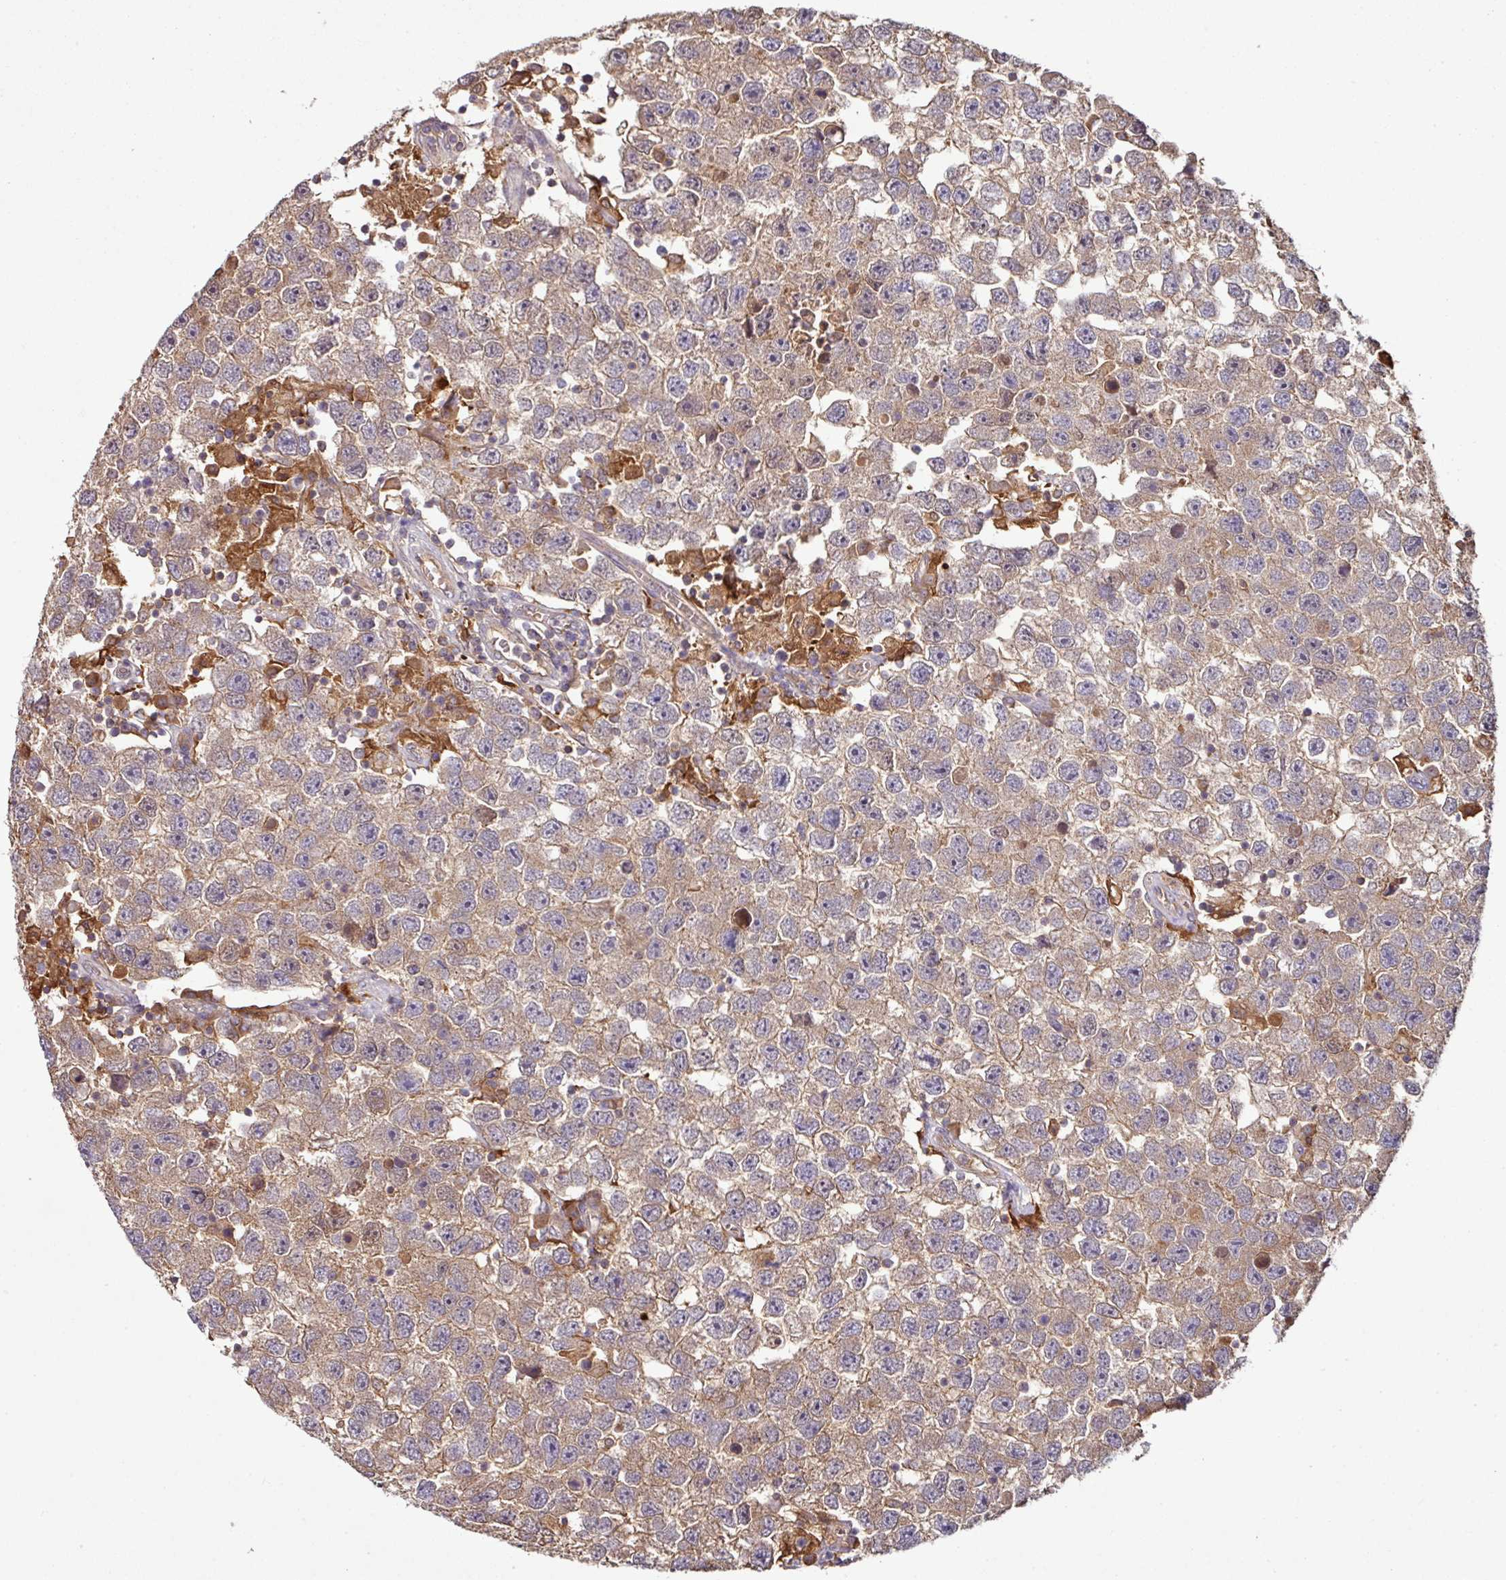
{"staining": {"intensity": "weak", "quantity": ">75%", "location": "cytoplasmic/membranous"}, "tissue": "testis cancer", "cell_type": "Tumor cells", "image_type": "cancer", "snomed": [{"axis": "morphology", "description": "Seminoma, NOS"}, {"axis": "topography", "description": "Testis"}], "caption": "There is low levels of weak cytoplasmic/membranous expression in tumor cells of seminoma (testis), as demonstrated by immunohistochemical staining (brown color).", "gene": "GNPDA1", "patient": {"sex": "male", "age": 26}}